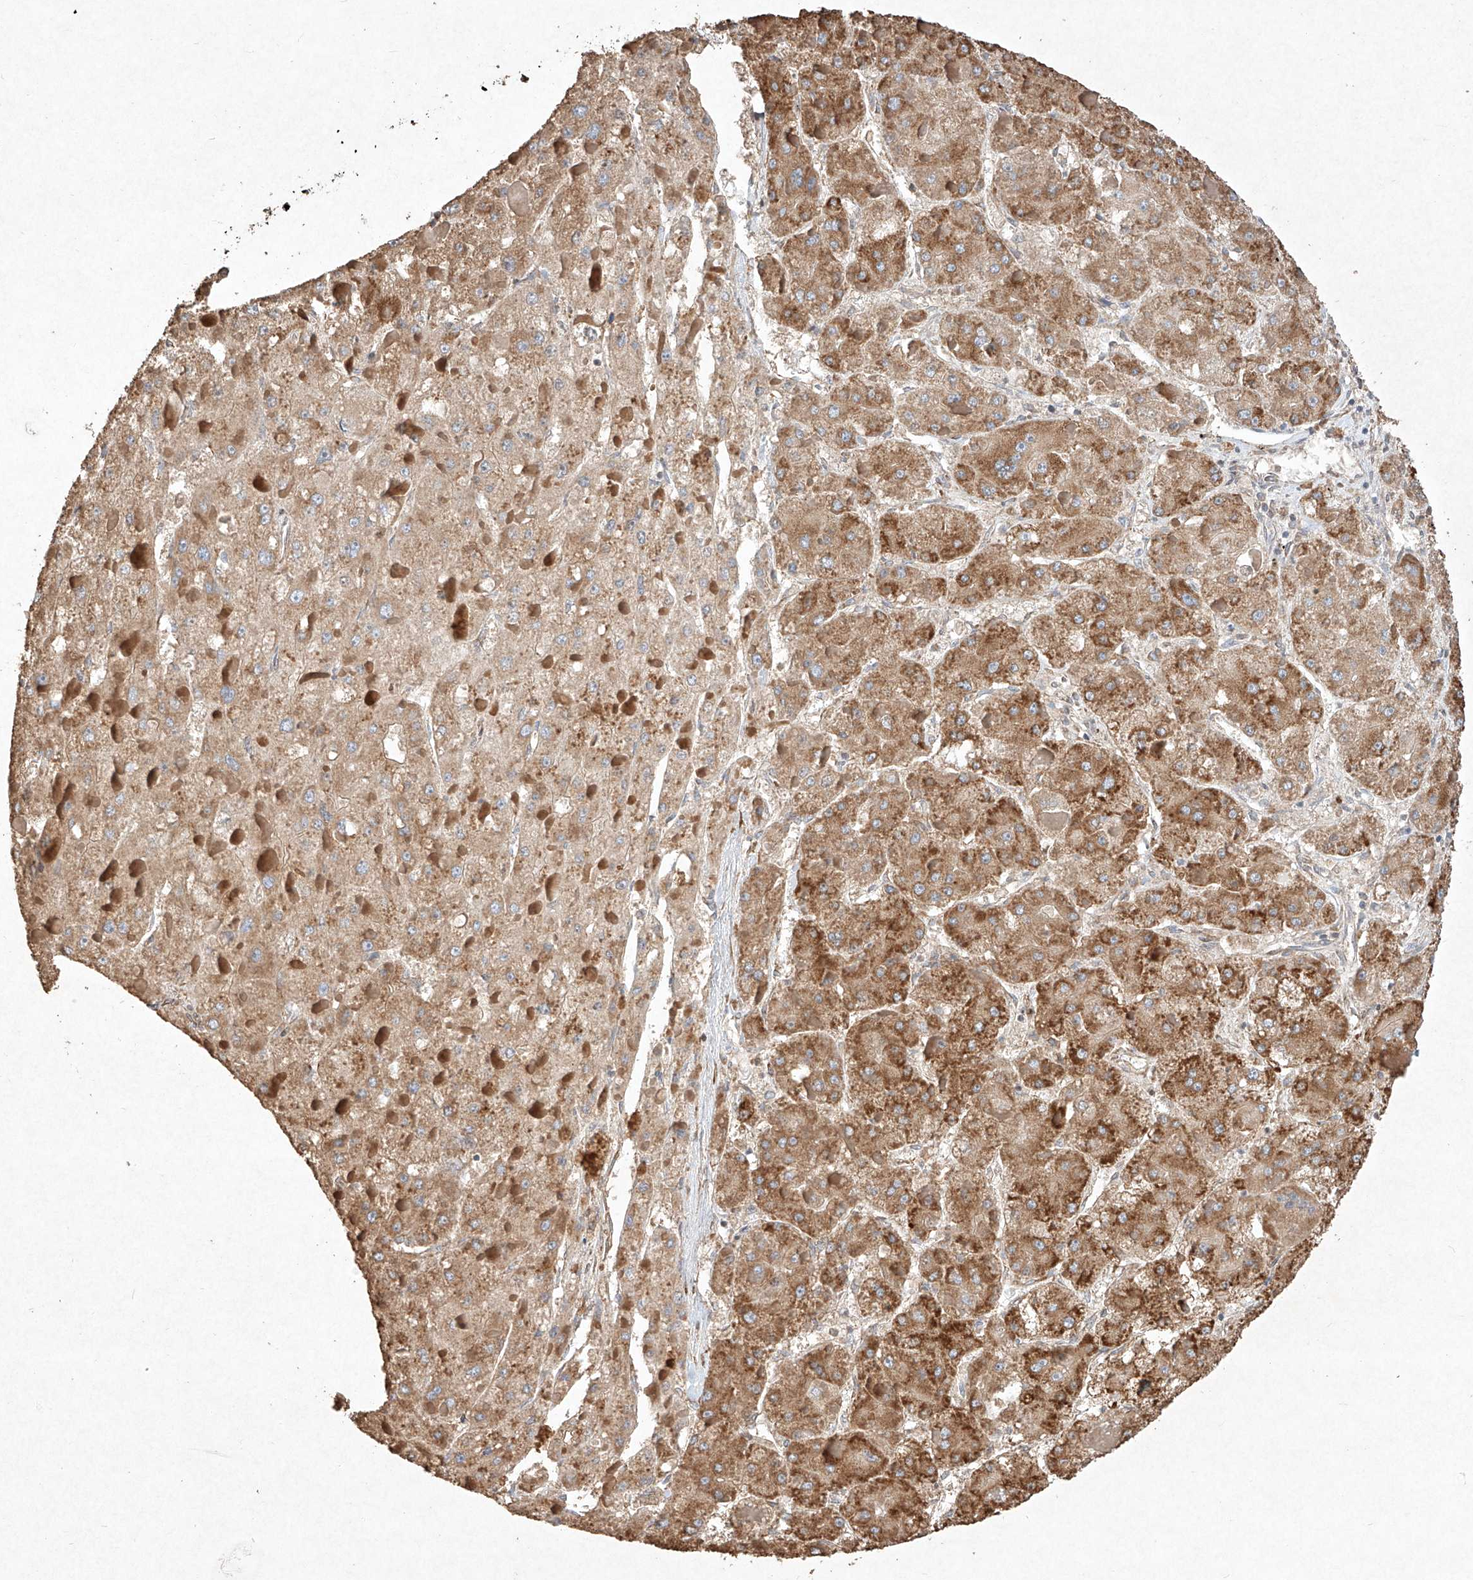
{"staining": {"intensity": "moderate", "quantity": ">75%", "location": "cytoplasmic/membranous"}, "tissue": "liver cancer", "cell_type": "Tumor cells", "image_type": "cancer", "snomed": [{"axis": "morphology", "description": "Carcinoma, Hepatocellular, NOS"}, {"axis": "topography", "description": "Liver"}], "caption": "Immunohistochemical staining of human liver hepatocellular carcinoma shows moderate cytoplasmic/membranous protein positivity in about >75% of tumor cells.", "gene": "SEMA3B", "patient": {"sex": "female", "age": 73}}